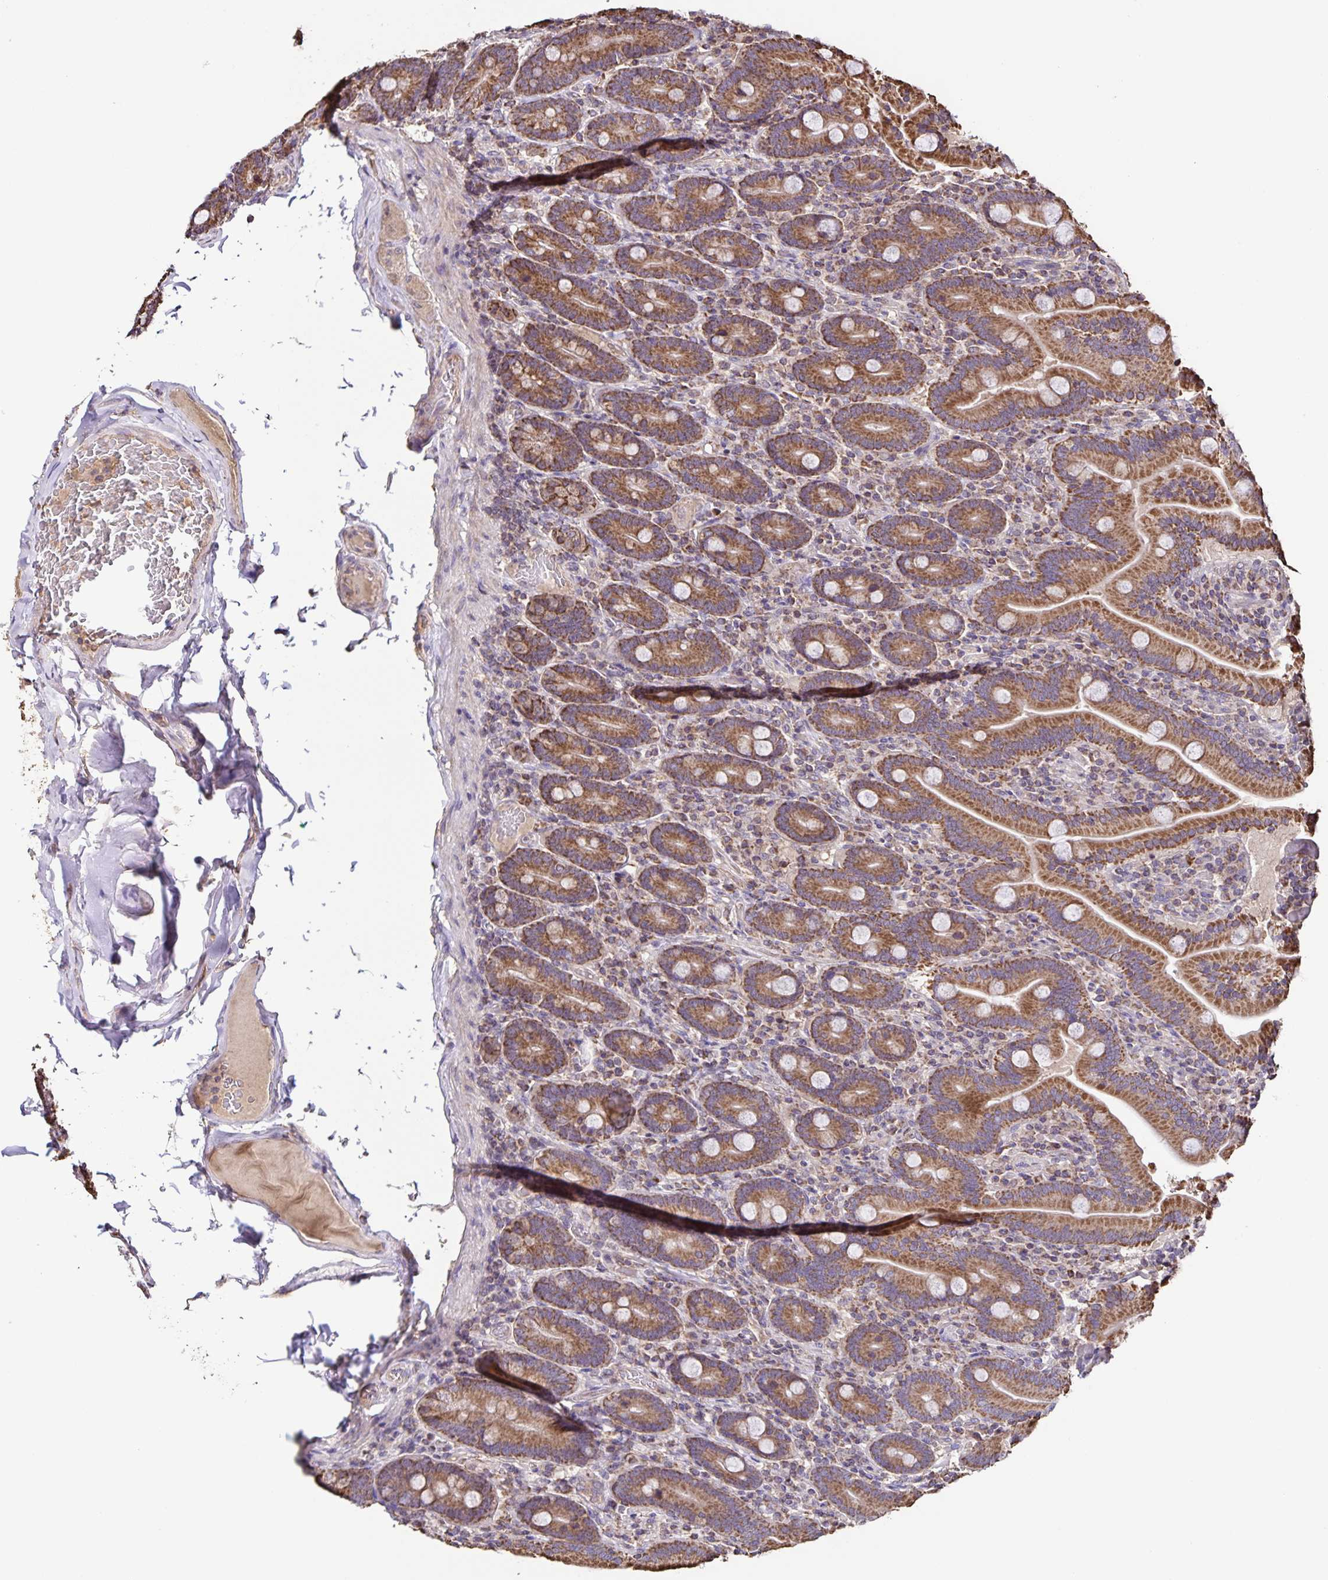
{"staining": {"intensity": "strong", "quantity": ">75%", "location": "cytoplasmic/membranous"}, "tissue": "duodenum", "cell_type": "Glandular cells", "image_type": "normal", "snomed": [{"axis": "morphology", "description": "Normal tissue, NOS"}, {"axis": "topography", "description": "Duodenum"}], "caption": "This is a photomicrograph of IHC staining of unremarkable duodenum, which shows strong staining in the cytoplasmic/membranous of glandular cells.", "gene": "MAN1A1", "patient": {"sex": "female", "age": 62}}